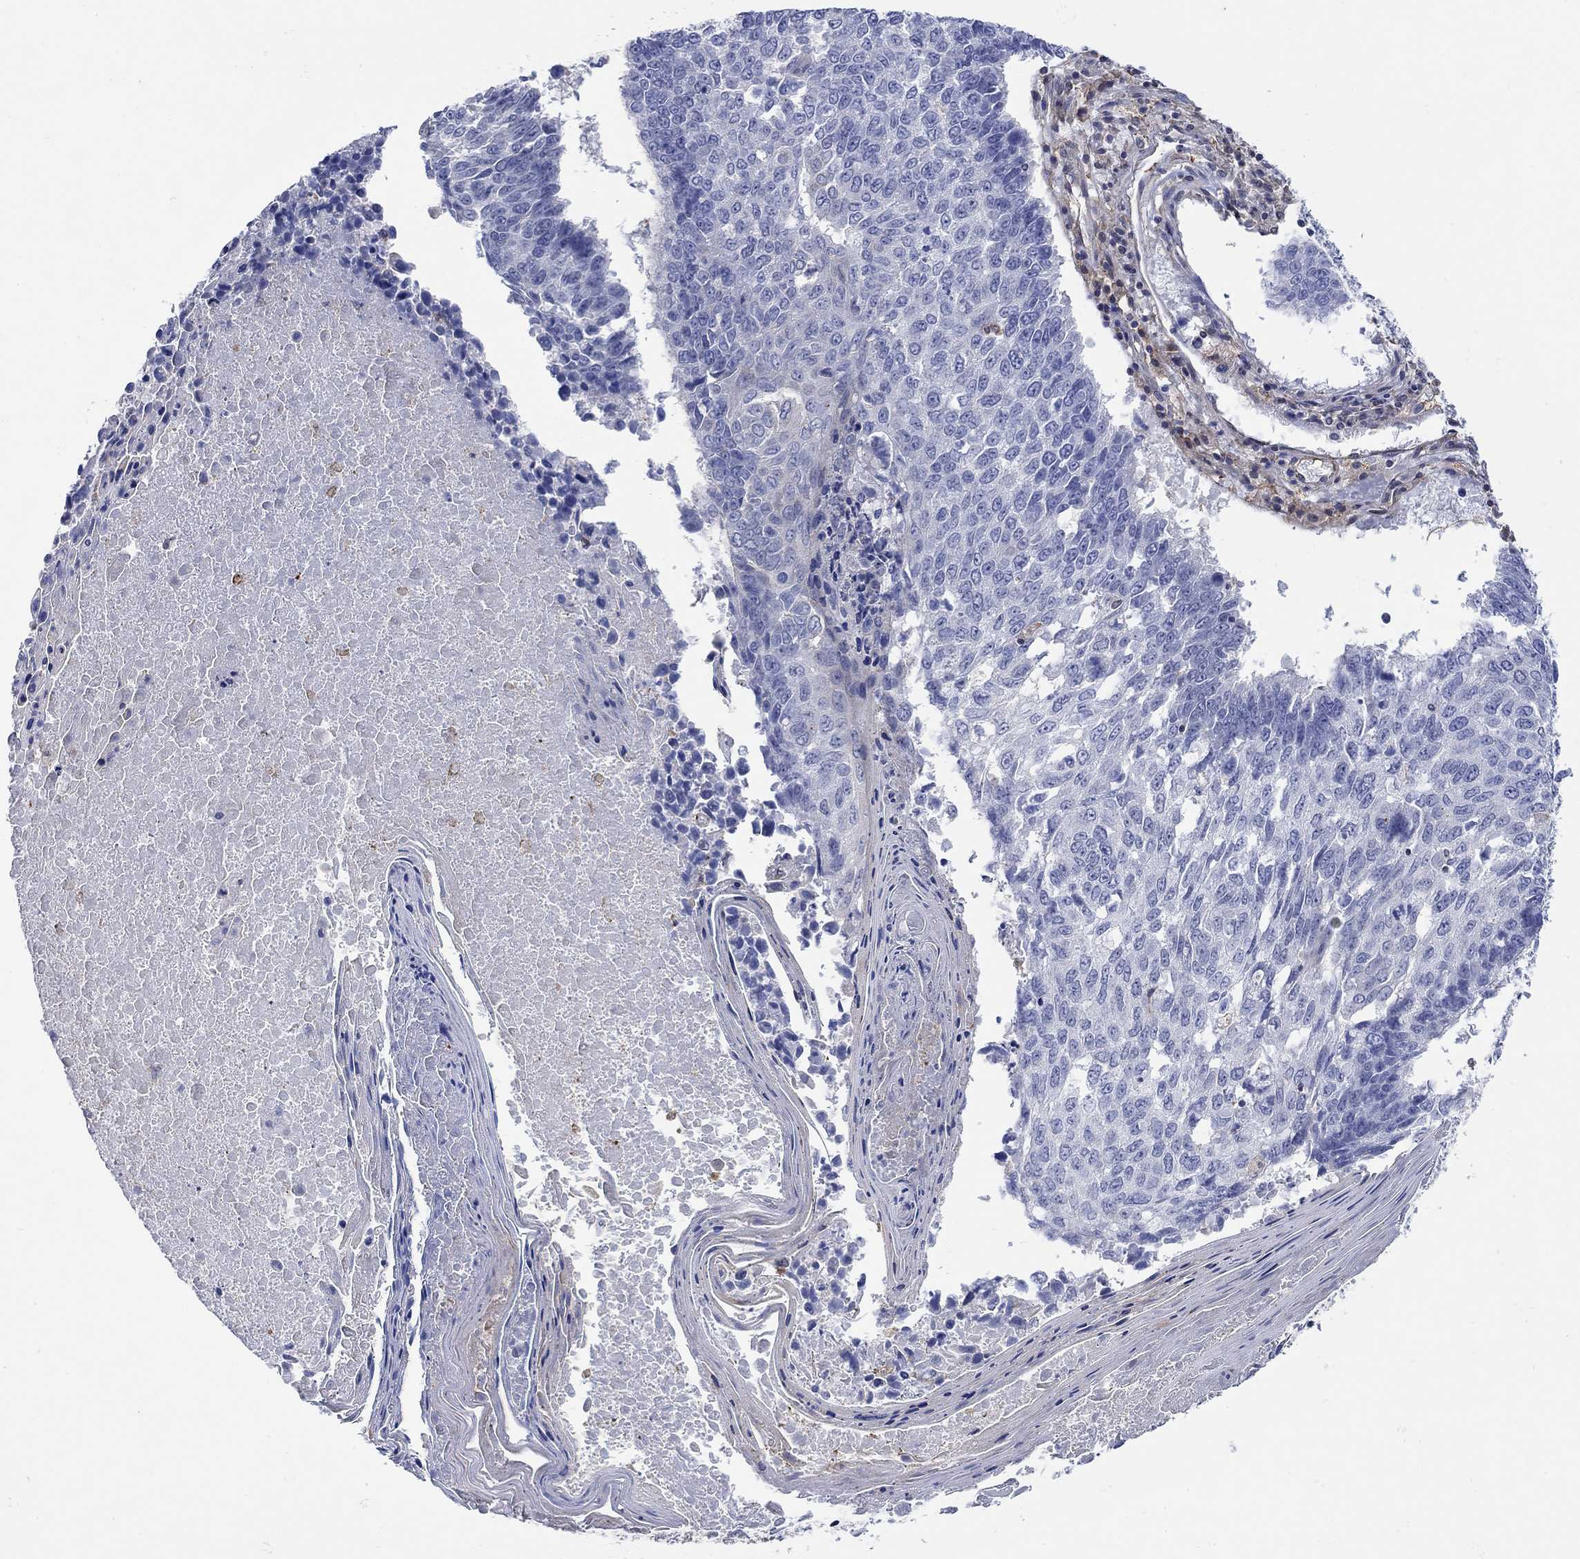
{"staining": {"intensity": "negative", "quantity": "none", "location": "none"}, "tissue": "lung cancer", "cell_type": "Tumor cells", "image_type": "cancer", "snomed": [{"axis": "morphology", "description": "Squamous cell carcinoma, NOS"}, {"axis": "topography", "description": "Lung"}], "caption": "Lung cancer (squamous cell carcinoma) stained for a protein using IHC reveals no staining tumor cells.", "gene": "TEKT3", "patient": {"sex": "male", "age": 73}}